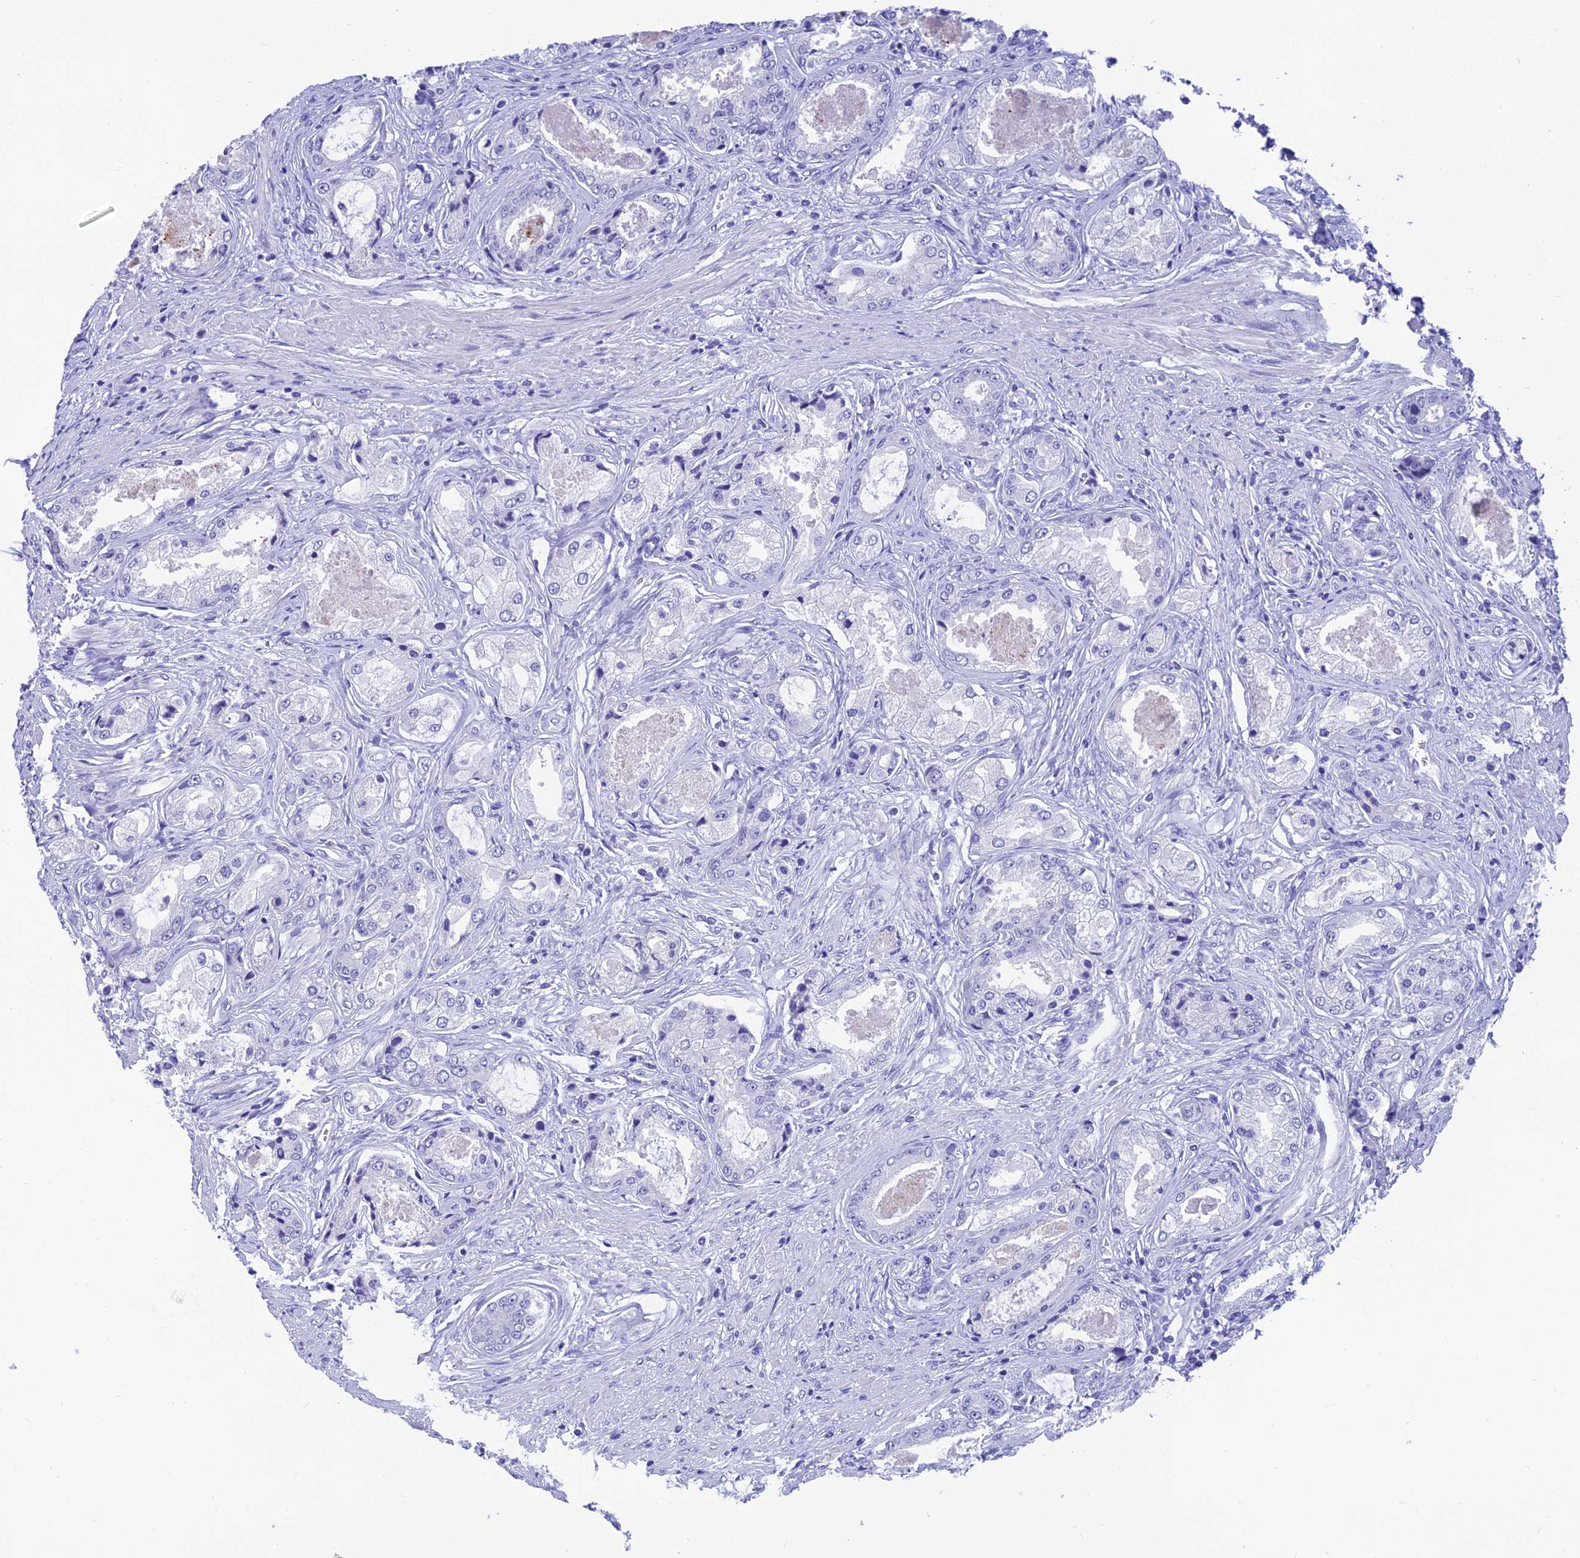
{"staining": {"intensity": "negative", "quantity": "none", "location": "none"}, "tissue": "prostate cancer", "cell_type": "Tumor cells", "image_type": "cancer", "snomed": [{"axis": "morphology", "description": "Adenocarcinoma, Low grade"}, {"axis": "topography", "description": "Prostate"}], "caption": "Tumor cells are negative for protein expression in human low-grade adenocarcinoma (prostate).", "gene": "KDELR3", "patient": {"sex": "male", "age": 68}}